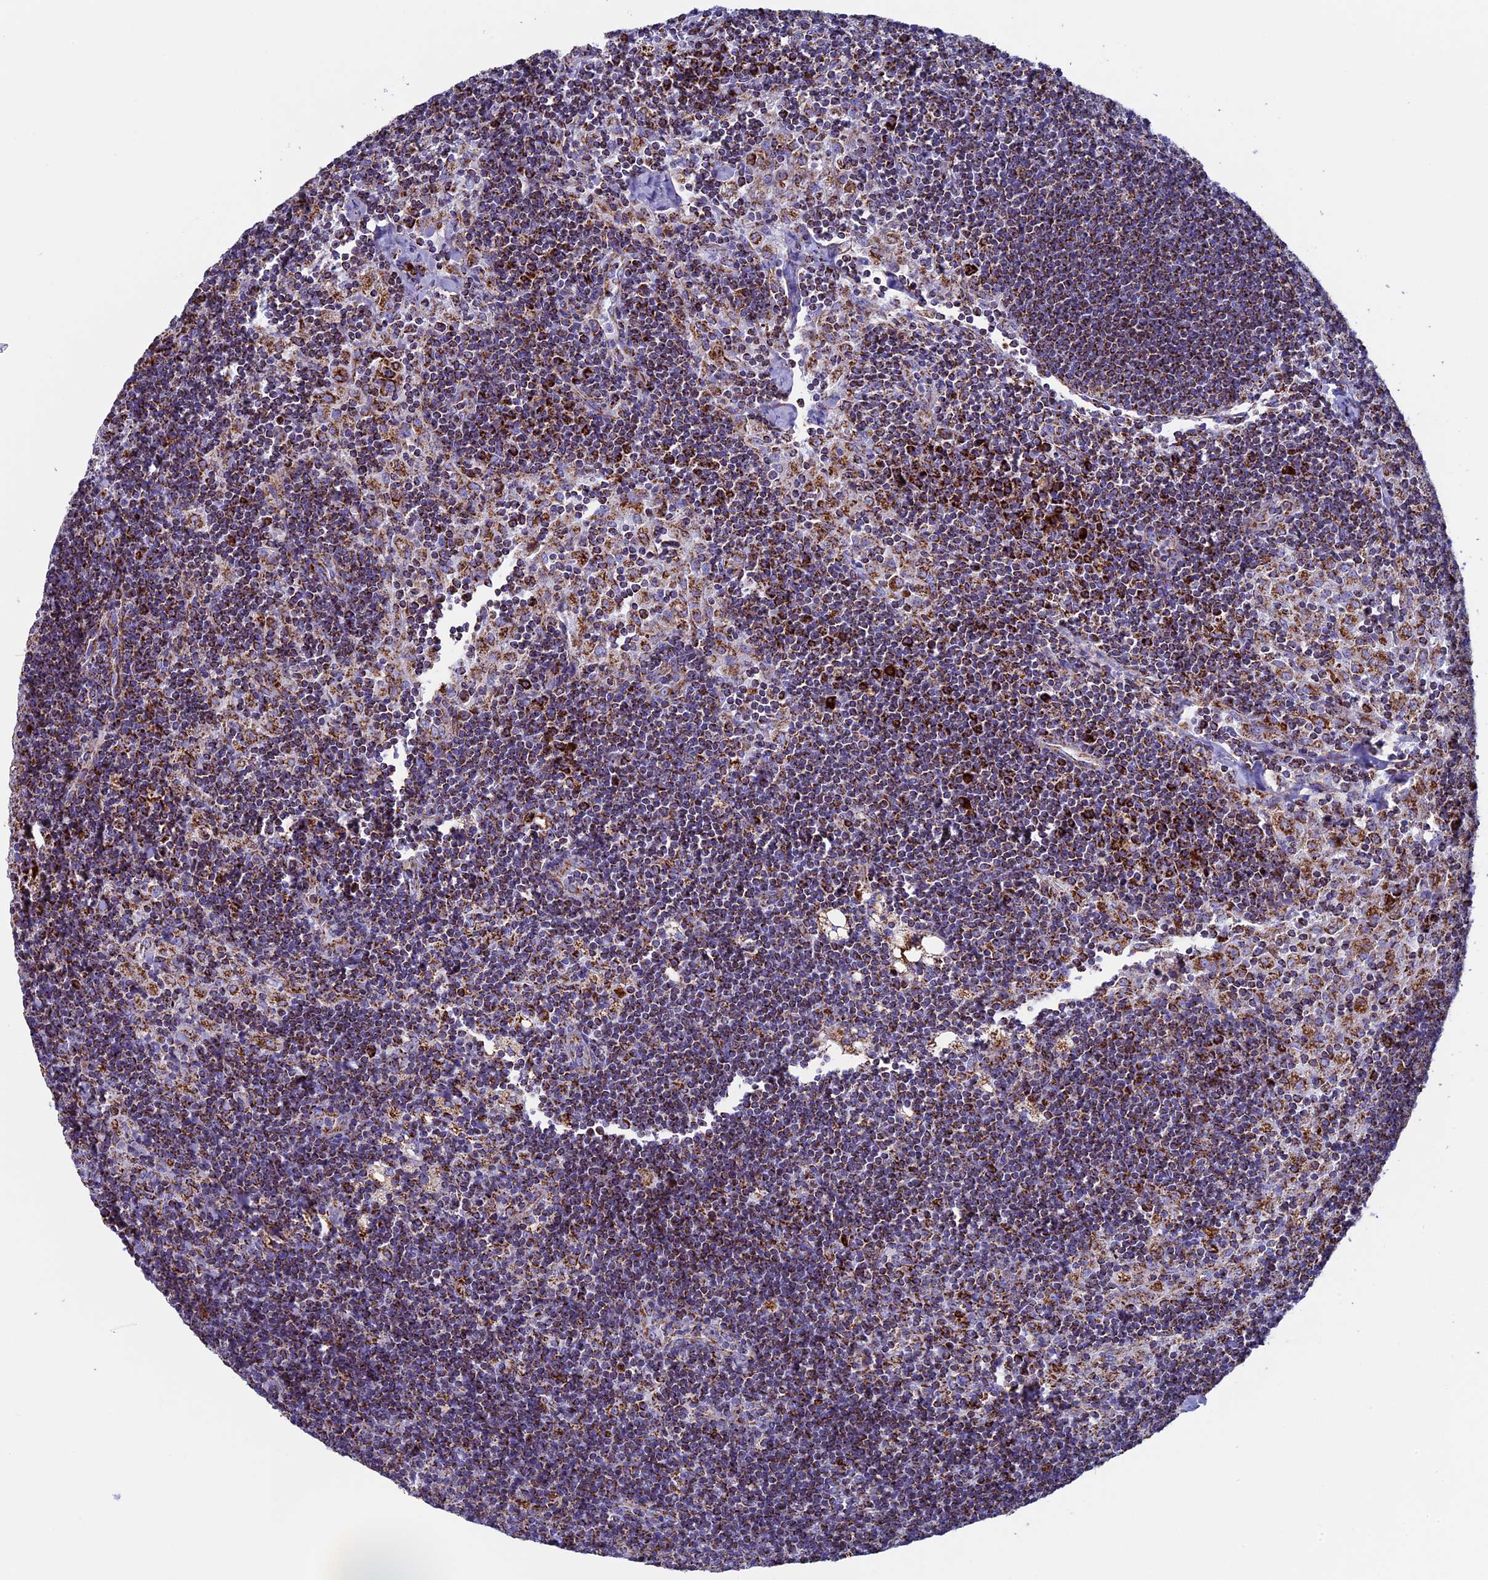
{"staining": {"intensity": "strong", "quantity": ">75%", "location": "cytoplasmic/membranous"}, "tissue": "lymph node", "cell_type": "Germinal center cells", "image_type": "normal", "snomed": [{"axis": "morphology", "description": "Normal tissue, NOS"}, {"axis": "topography", "description": "Lymph node"}], "caption": "Immunohistochemical staining of normal lymph node demonstrates strong cytoplasmic/membranous protein positivity in approximately >75% of germinal center cells.", "gene": "UQCRFS1", "patient": {"sex": "male", "age": 24}}